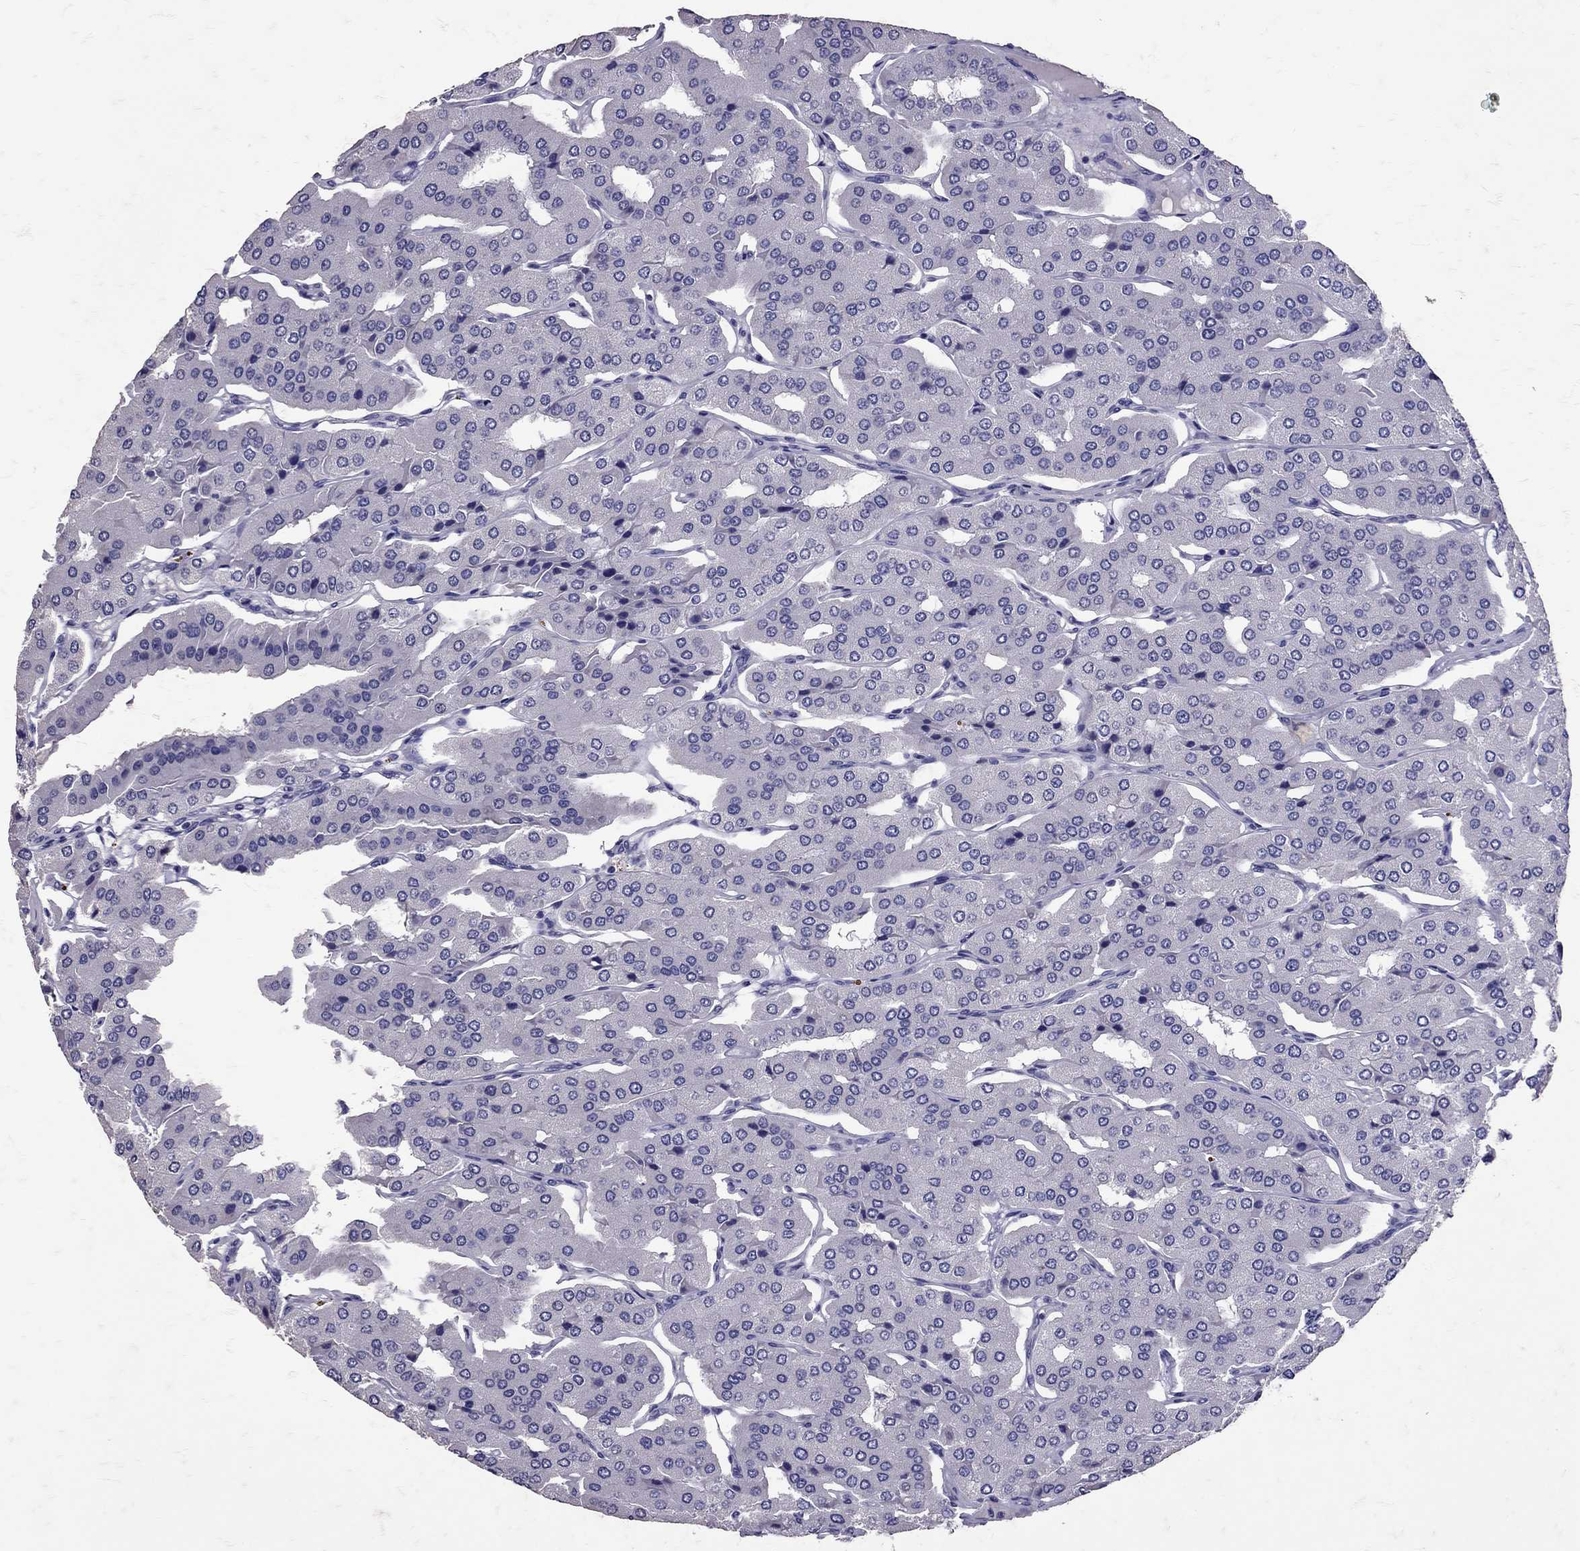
{"staining": {"intensity": "negative", "quantity": "none", "location": "none"}, "tissue": "parathyroid gland", "cell_type": "Glandular cells", "image_type": "normal", "snomed": [{"axis": "morphology", "description": "Normal tissue, NOS"}, {"axis": "morphology", "description": "Adenoma, NOS"}, {"axis": "topography", "description": "Parathyroid gland"}], "caption": "DAB immunohistochemical staining of normal parathyroid gland exhibits no significant positivity in glandular cells.", "gene": "SST", "patient": {"sex": "female", "age": 86}}